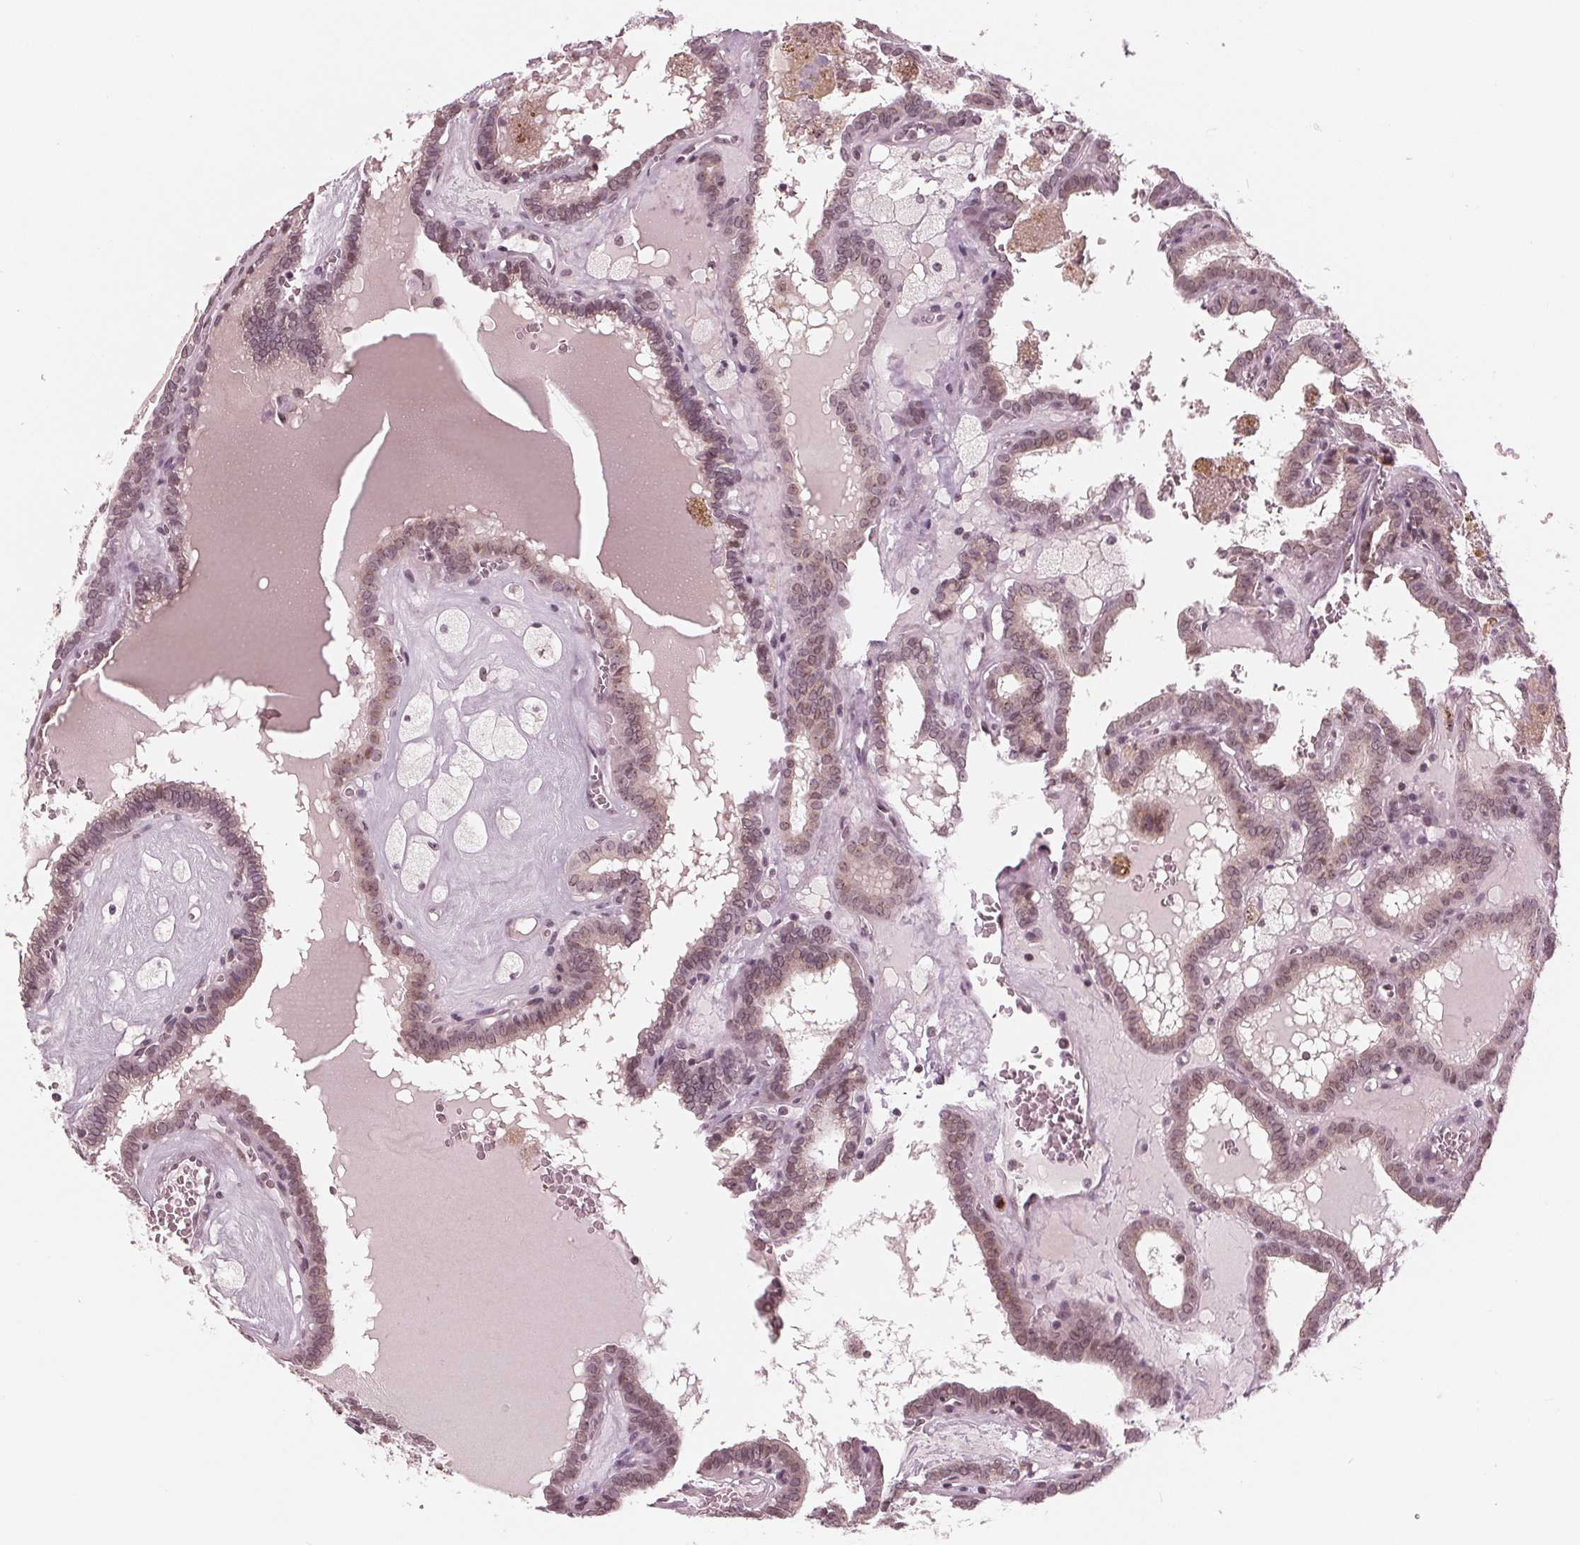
{"staining": {"intensity": "weak", "quantity": "25%-75%", "location": "cytoplasmic/membranous,nuclear"}, "tissue": "thyroid cancer", "cell_type": "Tumor cells", "image_type": "cancer", "snomed": [{"axis": "morphology", "description": "Papillary adenocarcinoma, NOS"}, {"axis": "topography", "description": "Thyroid gland"}], "caption": "Thyroid cancer (papillary adenocarcinoma) was stained to show a protein in brown. There is low levels of weak cytoplasmic/membranous and nuclear staining in approximately 25%-75% of tumor cells.", "gene": "SLX4", "patient": {"sex": "female", "age": 39}}